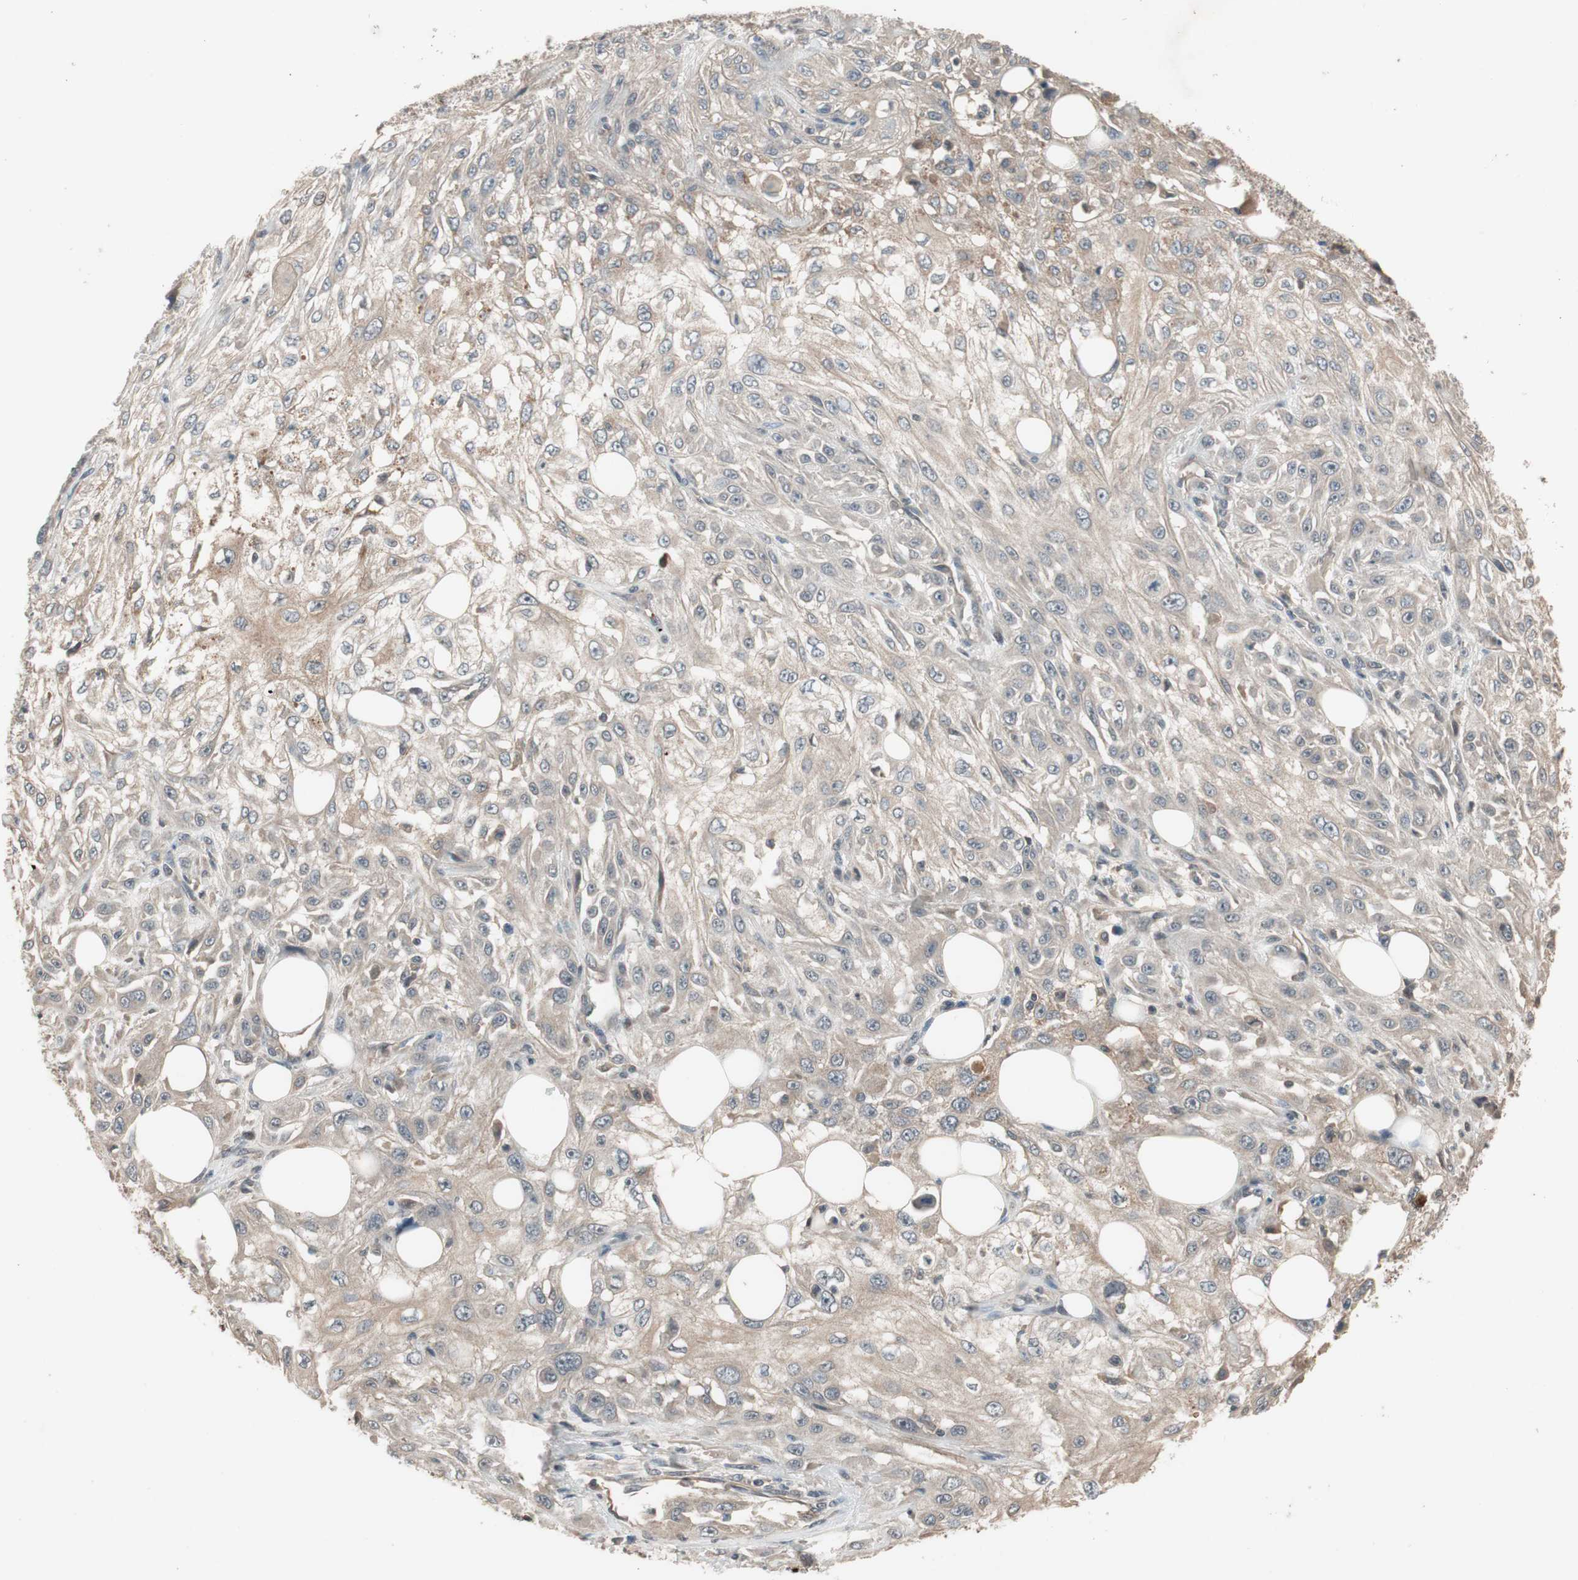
{"staining": {"intensity": "weak", "quantity": ">75%", "location": "cytoplasmic/membranous"}, "tissue": "skin cancer", "cell_type": "Tumor cells", "image_type": "cancer", "snomed": [{"axis": "morphology", "description": "Squamous cell carcinoma, NOS"}, {"axis": "topography", "description": "Skin"}], "caption": "IHC of squamous cell carcinoma (skin) reveals low levels of weak cytoplasmic/membranous staining in approximately >75% of tumor cells. The protein is shown in brown color, while the nuclei are stained blue.", "gene": "NSF", "patient": {"sex": "male", "age": 75}}